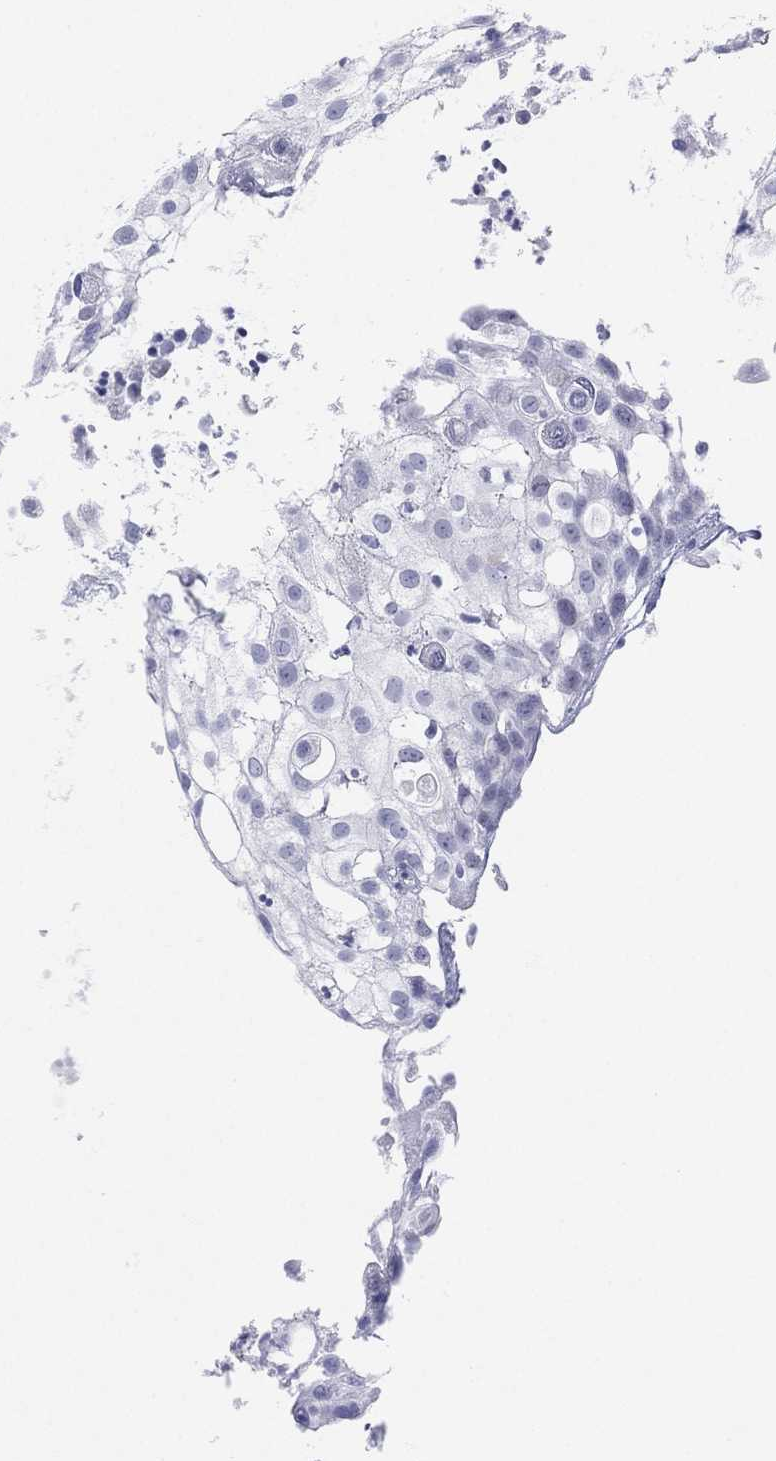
{"staining": {"intensity": "negative", "quantity": "none", "location": "none"}, "tissue": "urothelial cancer", "cell_type": "Tumor cells", "image_type": "cancer", "snomed": [{"axis": "morphology", "description": "Urothelial carcinoma, High grade"}, {"axis": "topography", "description": "Urinary bladder"}], "caption": "Immunohistochemistry (IHC) of human urothelial cancer reveals no positivity in tumor cells. The staining is performed using DAB brown chromogen with nuclei counter-stained in using hematoxylin.", "gene": "DDAH1", "patient": {"sex": "female", "age": 79}}